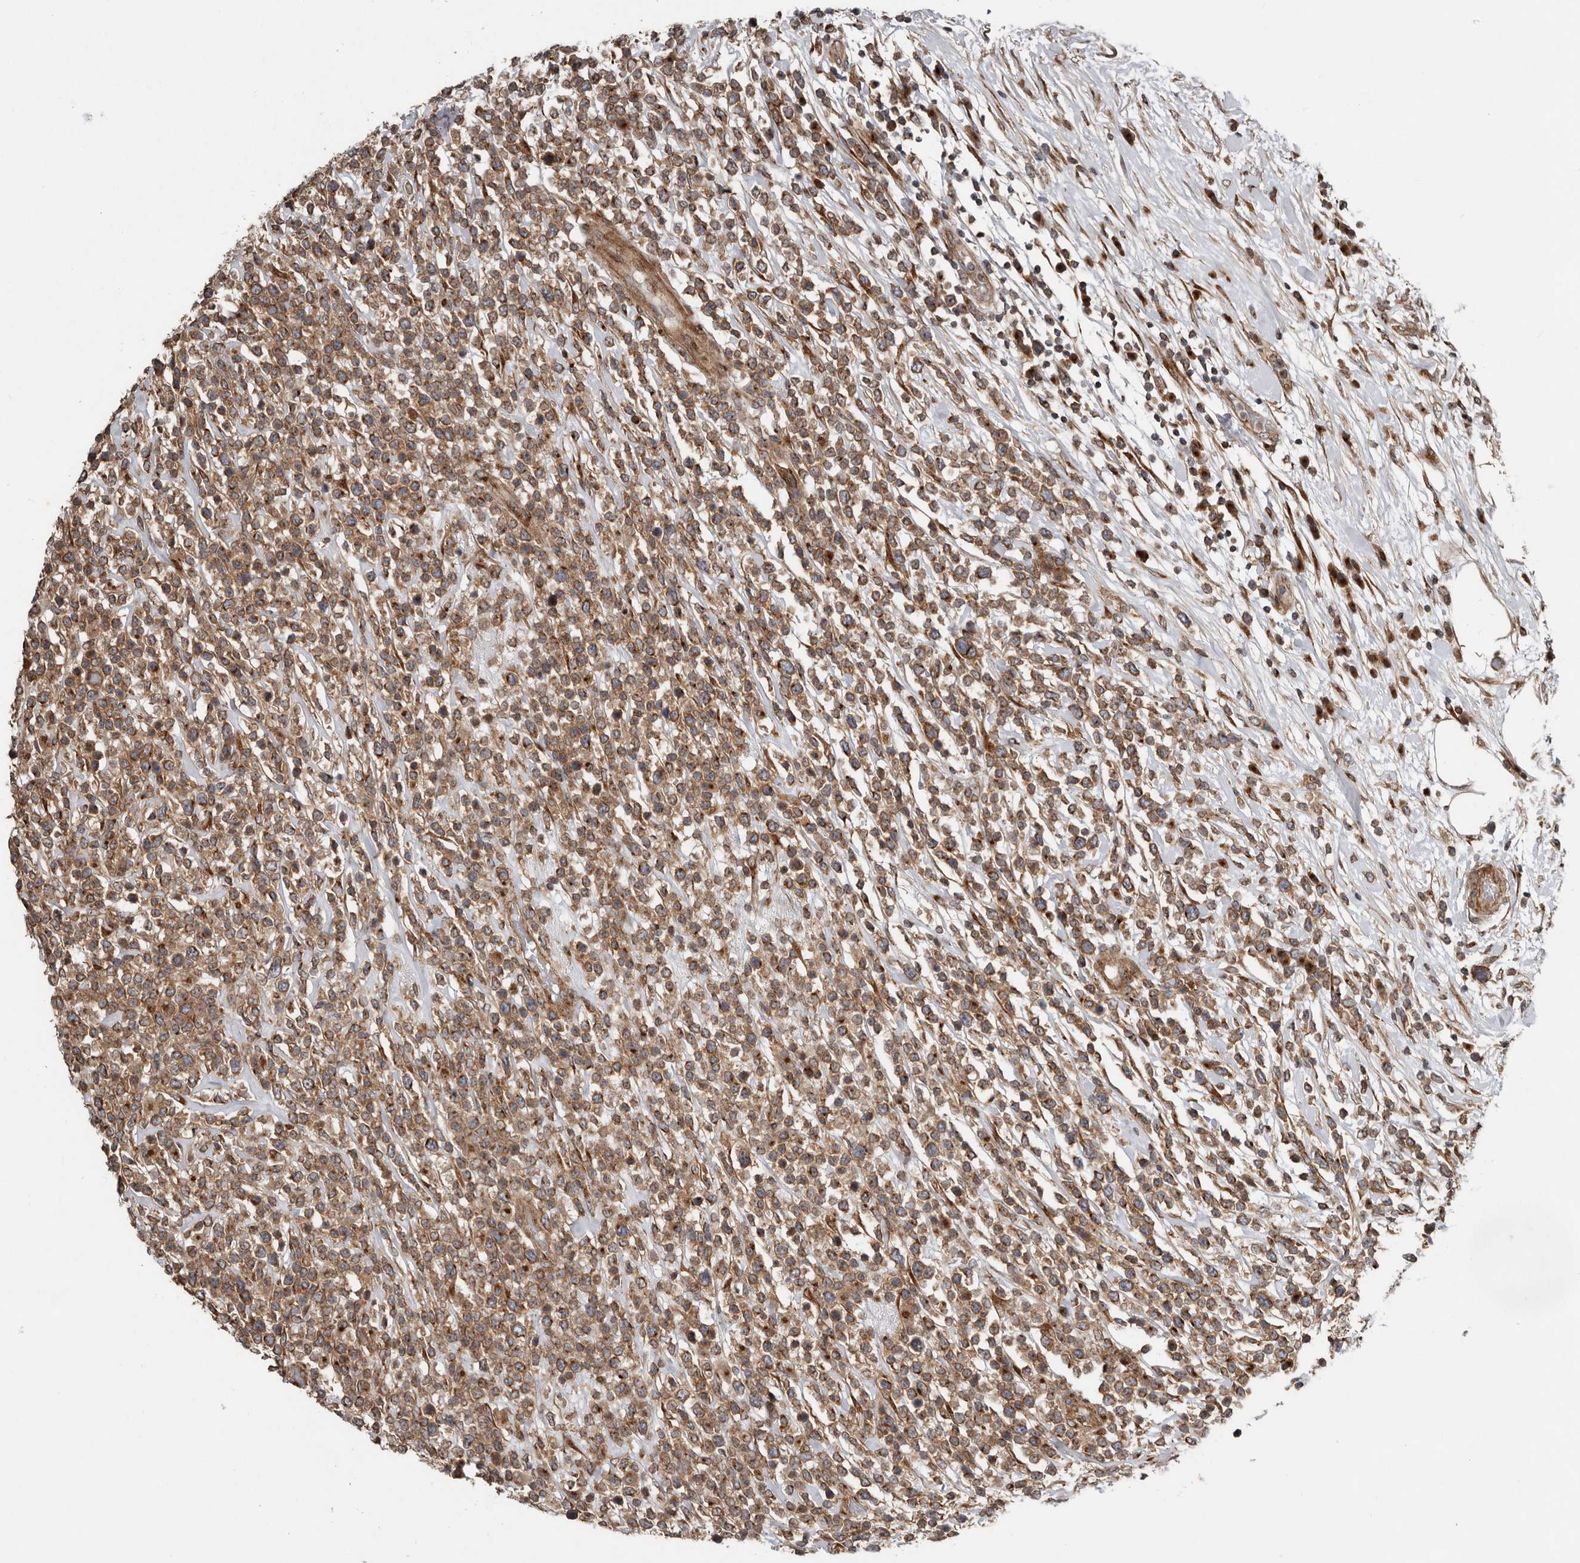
{"staining": {"intensity": "moderate", "quantity": ">75%", "location": "cytoplasmic/membranous"}, "tissue": "lymphoma", "cell_type": "Tumor cells", "image_type": "cancer", "snomed": [{"axis": "morphology", "description": "Malignant lymphoma, non-Hodgkin's type, High grade"}, {"axis": "topography", "description": "Colon"}], "caption": "This histopathology image reveals IHC staining of malignant lymphoma, non-Hodgkin's type (high-grade), with medium moderate cytoplasmic/membranous expression in approximately >75% of tumor cells.", "gene": "CCDC190", "patient": {"sex": "female", "age": 53}}